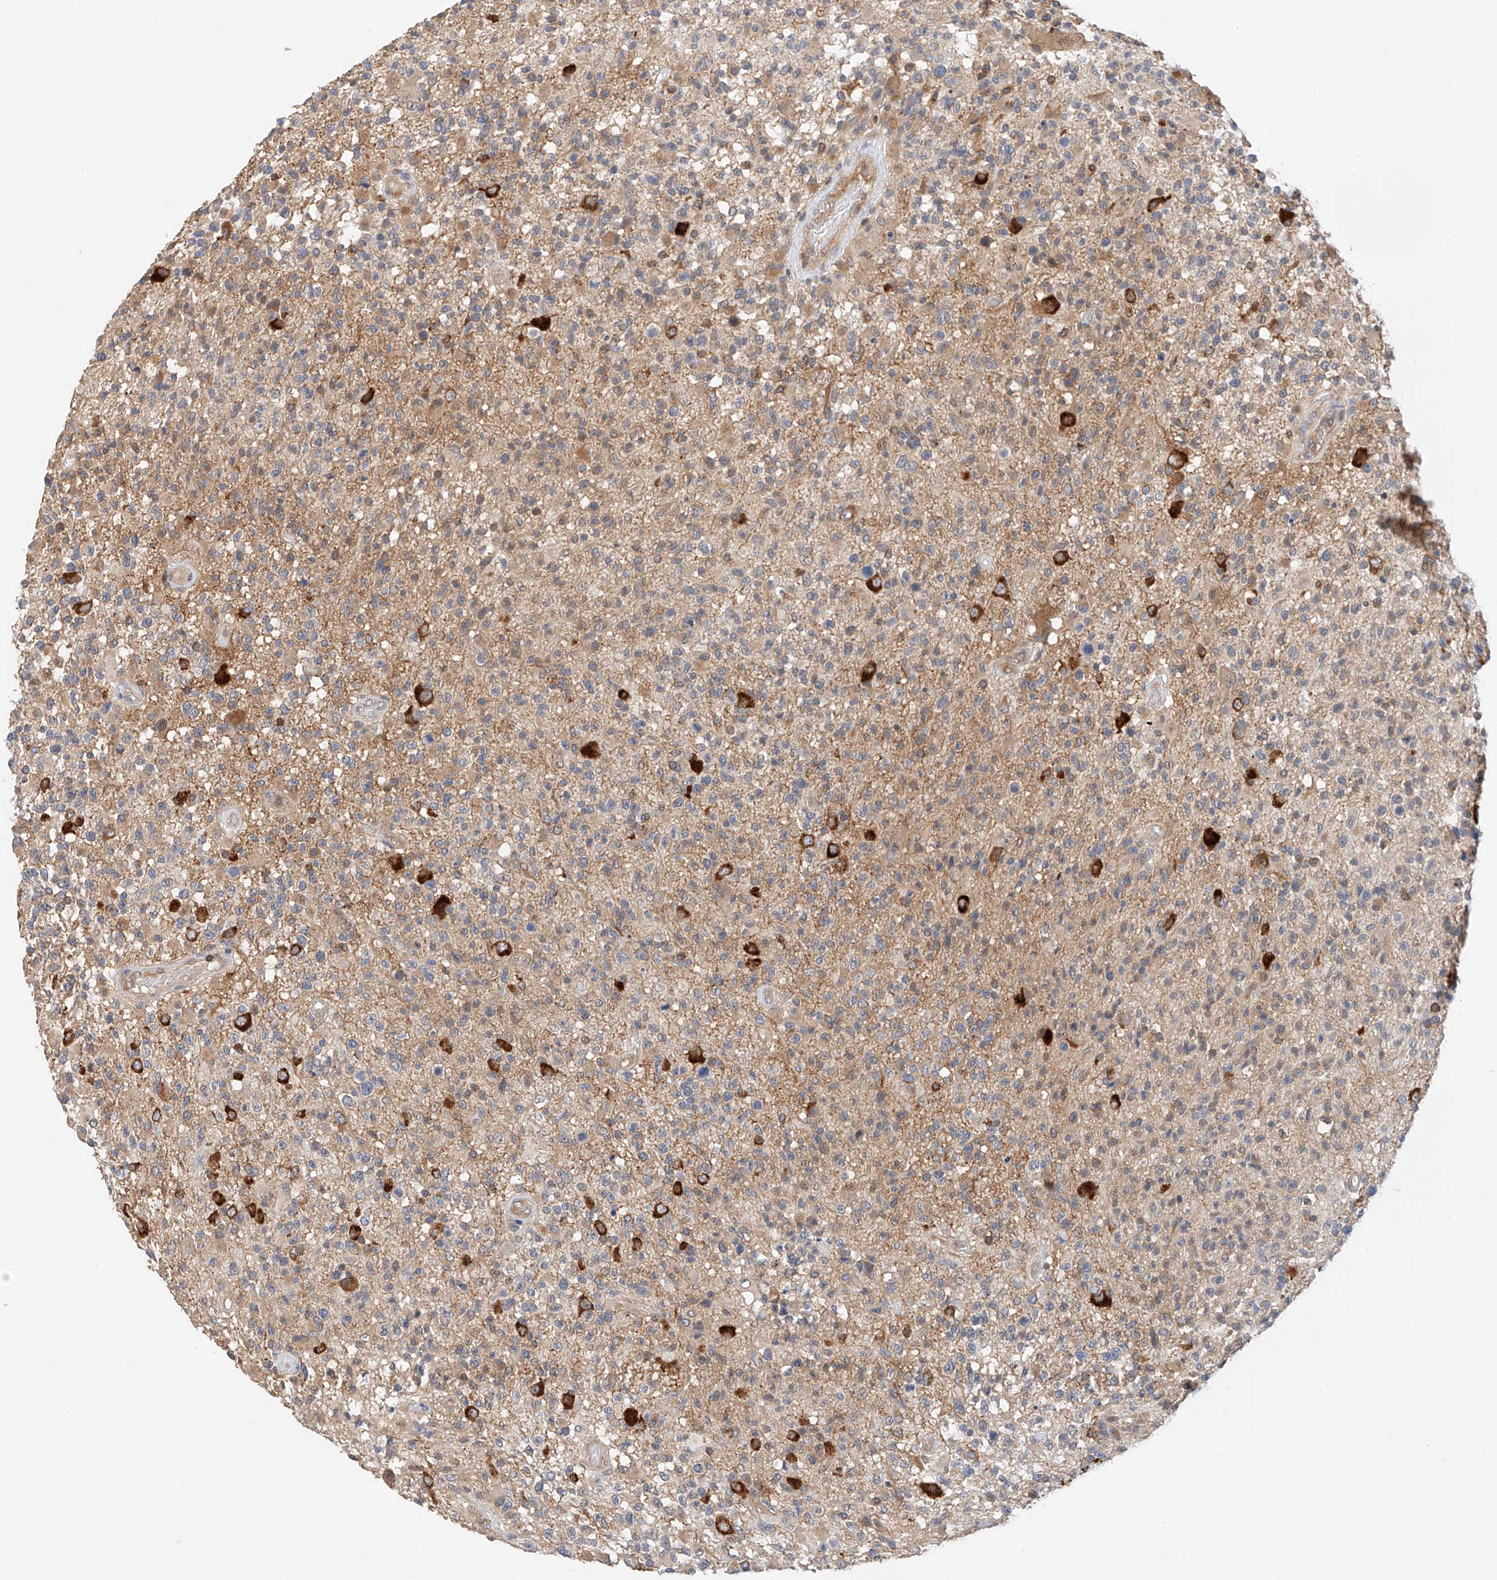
{"staining": {"intensity": "weak", "quantity": "25%-75%", "location": "cytoplasmic/membranous"}, "tissue": "glioma", "cell_type": "Tumor cells", "image_type": "cancer", "snomed": [{"axis": "morphology", "description": "Glioma, malignant, High grade"}, {"axis": "morphology", "description": "Glioblastoma, NOS"}, {"axis": "topography", "description": "Brain"}], "caption": "Glioblastoma was stained to show a protein in brown. There is low levels of weak cytoplasmic/membranous positivity in approximately 25%-75% of tumor cells.", "gene": "MFN2", "patient": {"sex": "male", "age": 60}}